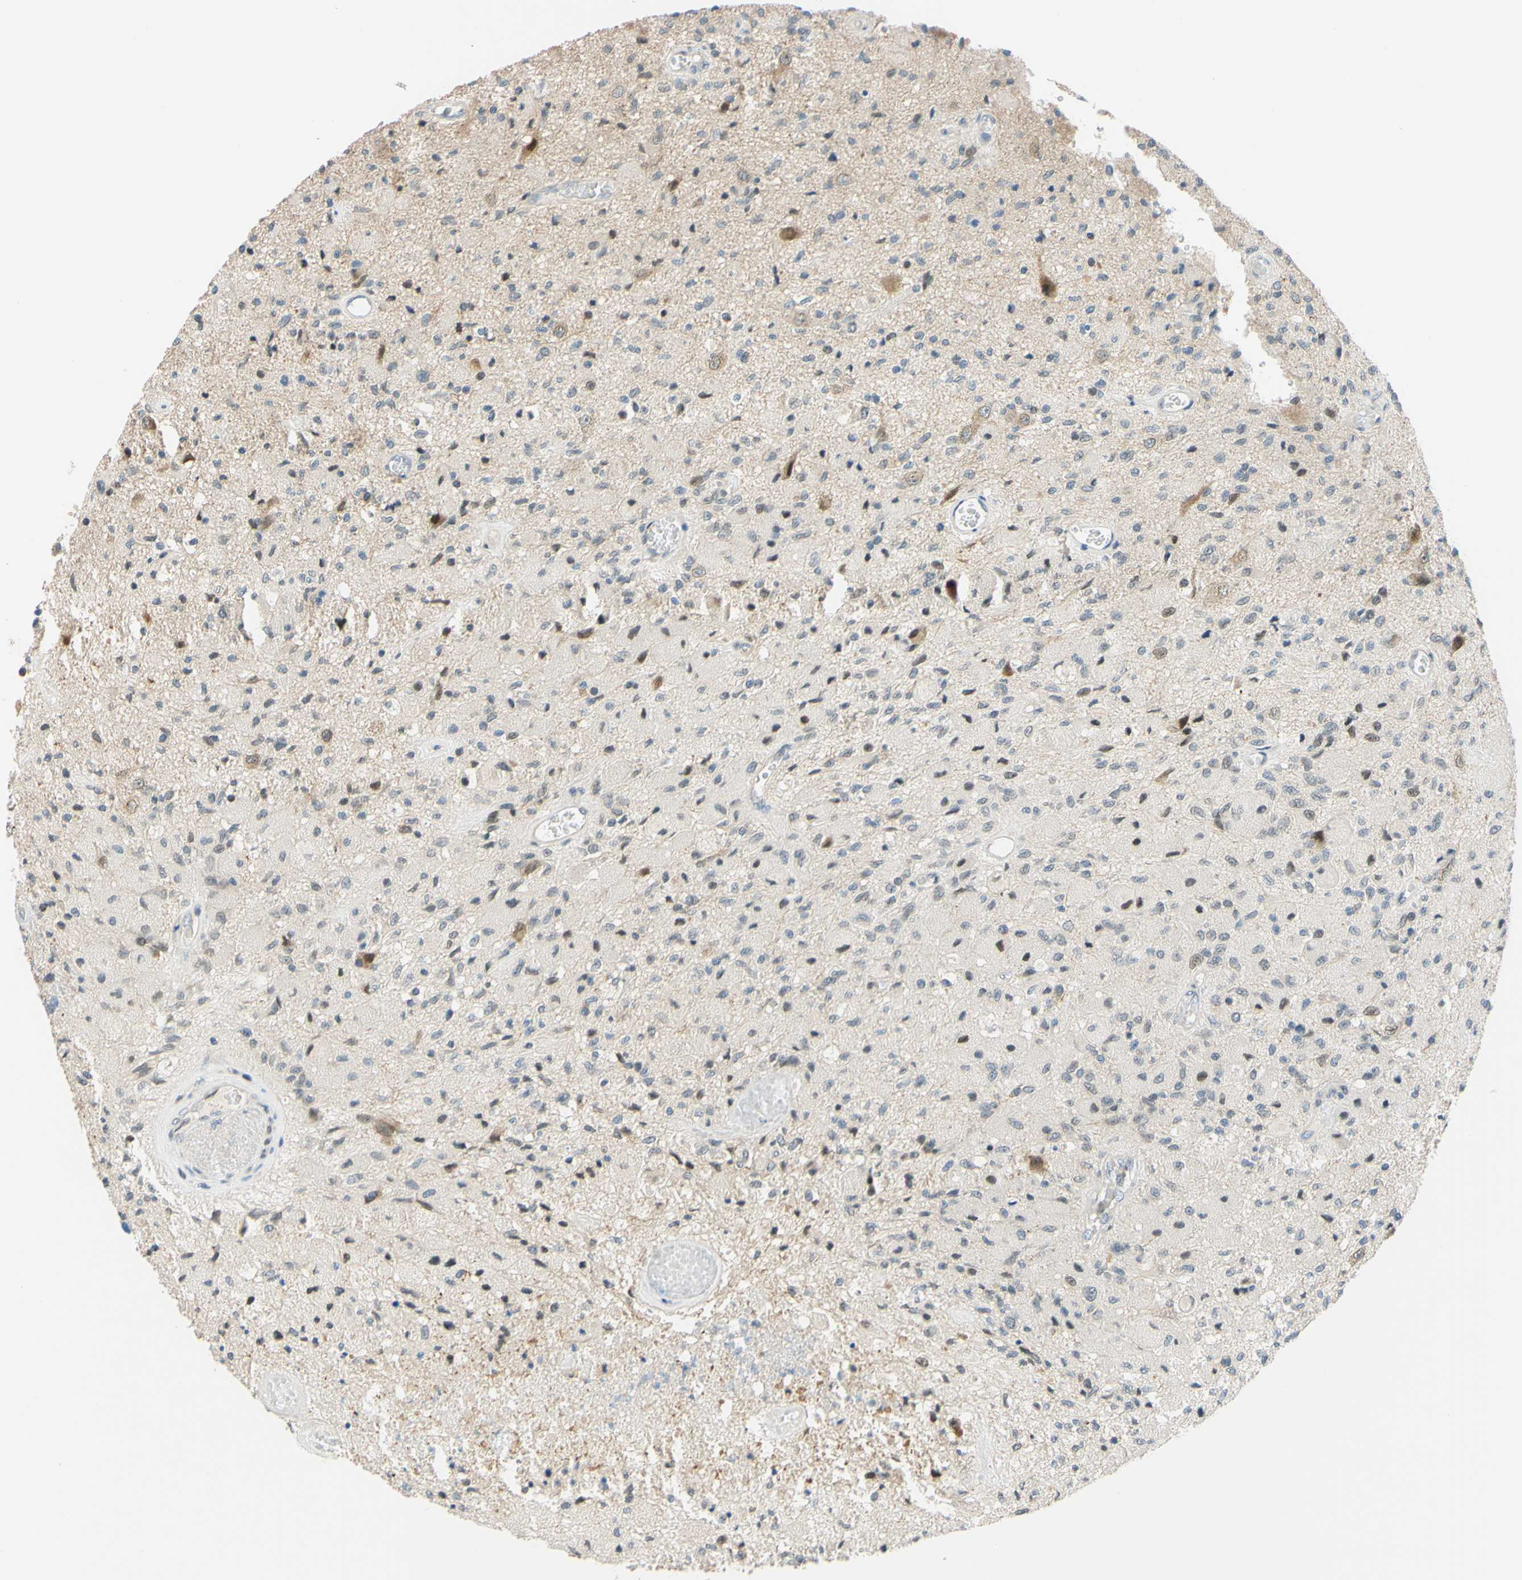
{"staining": {"intensity": "negative", "quantity": "none", "location": "none"}, "tissue": "glioma", "cell_type": "Tumor cells", "image_type": "cancer", "snomed": [{"axis": "morphology", "description": "Normal tissue, NOS"}, {"axis": "morphology", "description": "Glioma, malignant, High grade"}, {"axis": "topography", "description": "Cerebral cortex"}], "caption": "High power microscopy histopathology image of an immunohistochemistry image of malignant glioma (high-grade), revealing no significant positivity in tumor cells. (Stains: DAB immunohistochemistry with hematoxylin counter stain, Microscopy: brightfield microscopy at high magnification).", "gene": "C2CD2L", "patient": {"sex": "male", "age": 77}}